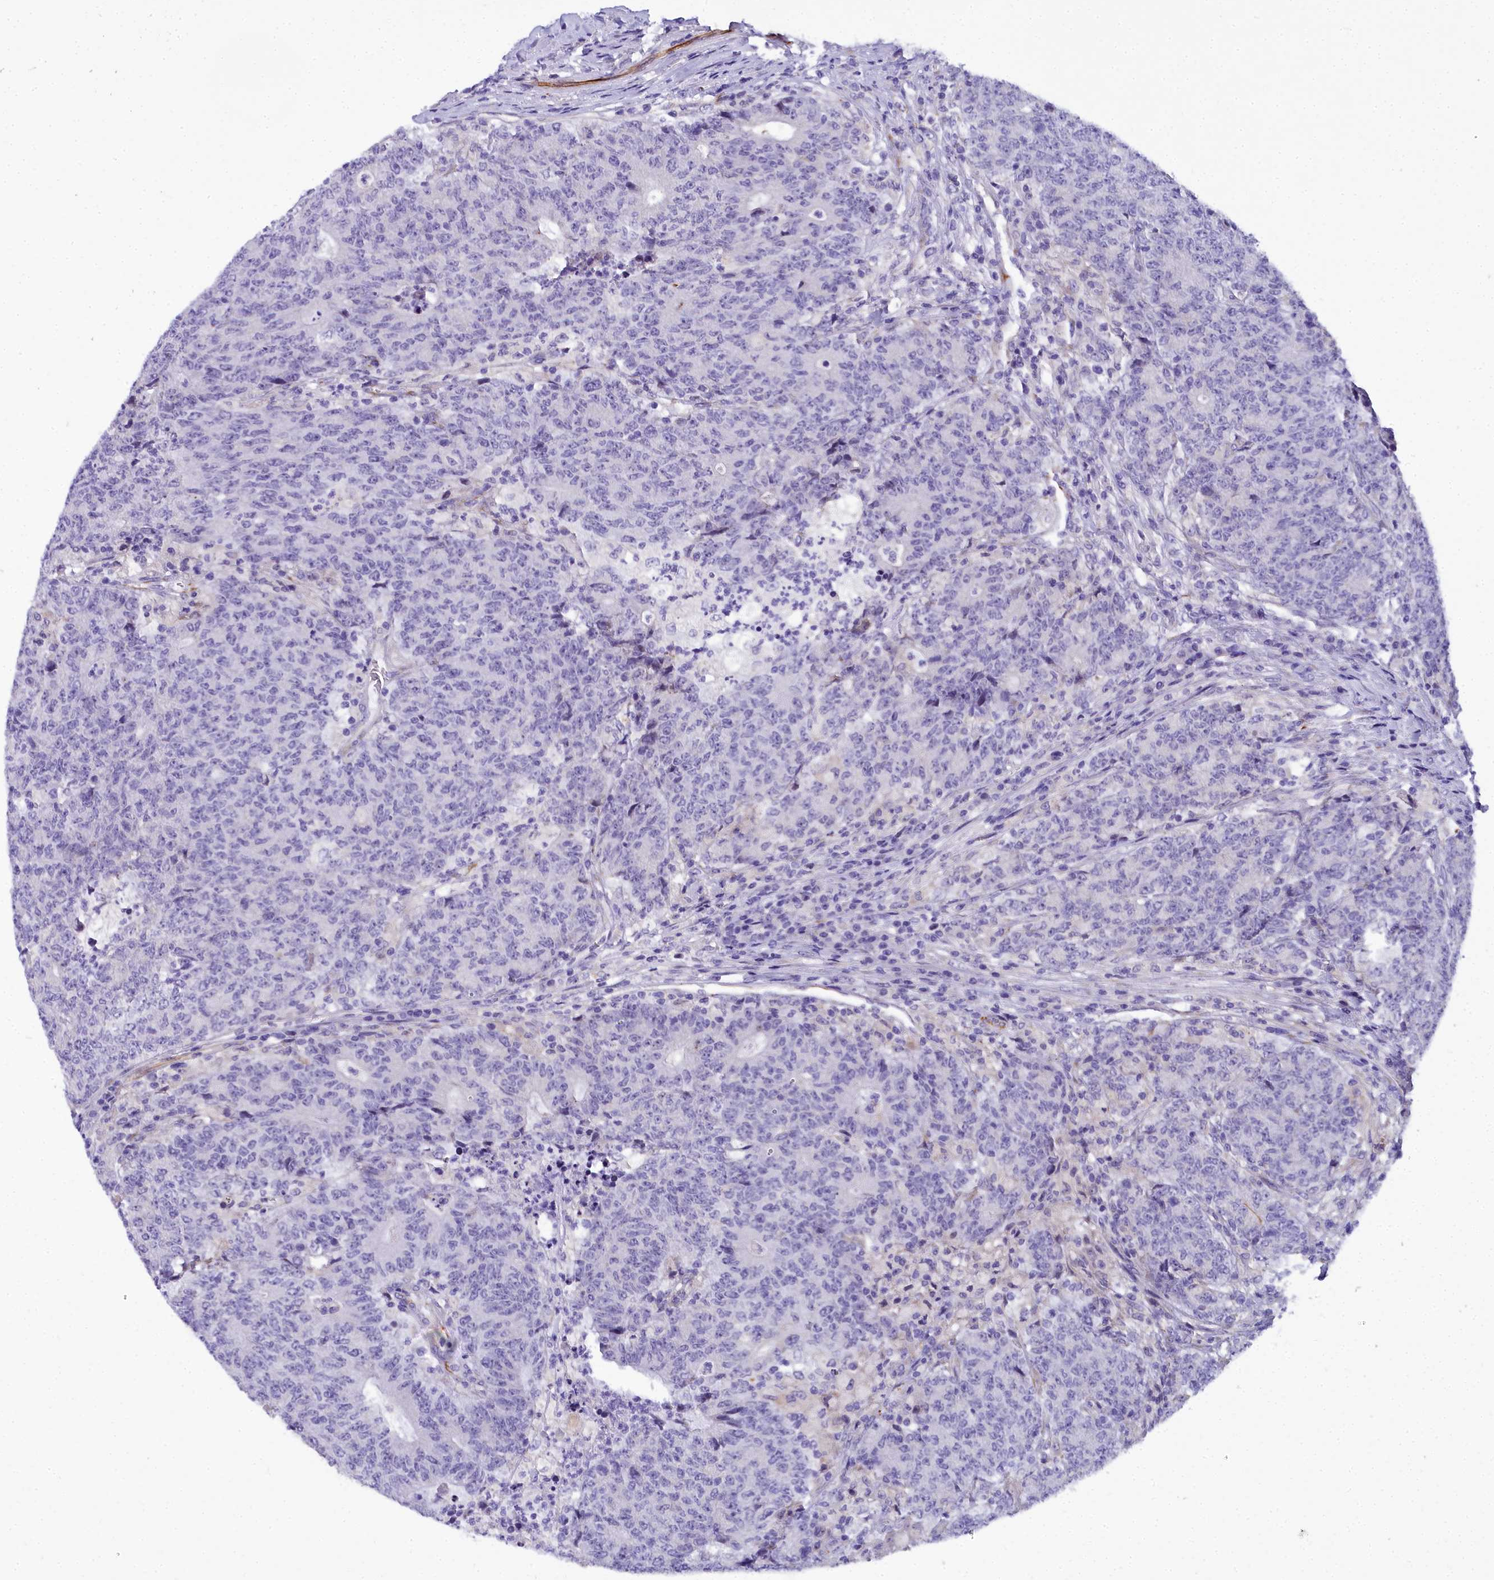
{"staining": {"intensity": "negative", "quantity": "none", "location": "none"}, "tissue": "colorectal cancer", "cell_type": "Tumor cells", "image_type": "cancer", "snomed": [{"axis": "morphology", "description": "Adenocarcinoma, NOS"}, {"axis": "topography", "description": "Colon"}], "caption": "Image shows no protein positivity in tumor cells of colorectal cancer (adenocarcinoma) tissue. (Immunohistochemistry, brightfield microscopy, high magnification).", "gene": "TIMM22", "patient": {"sex": "female", "age": 75}}